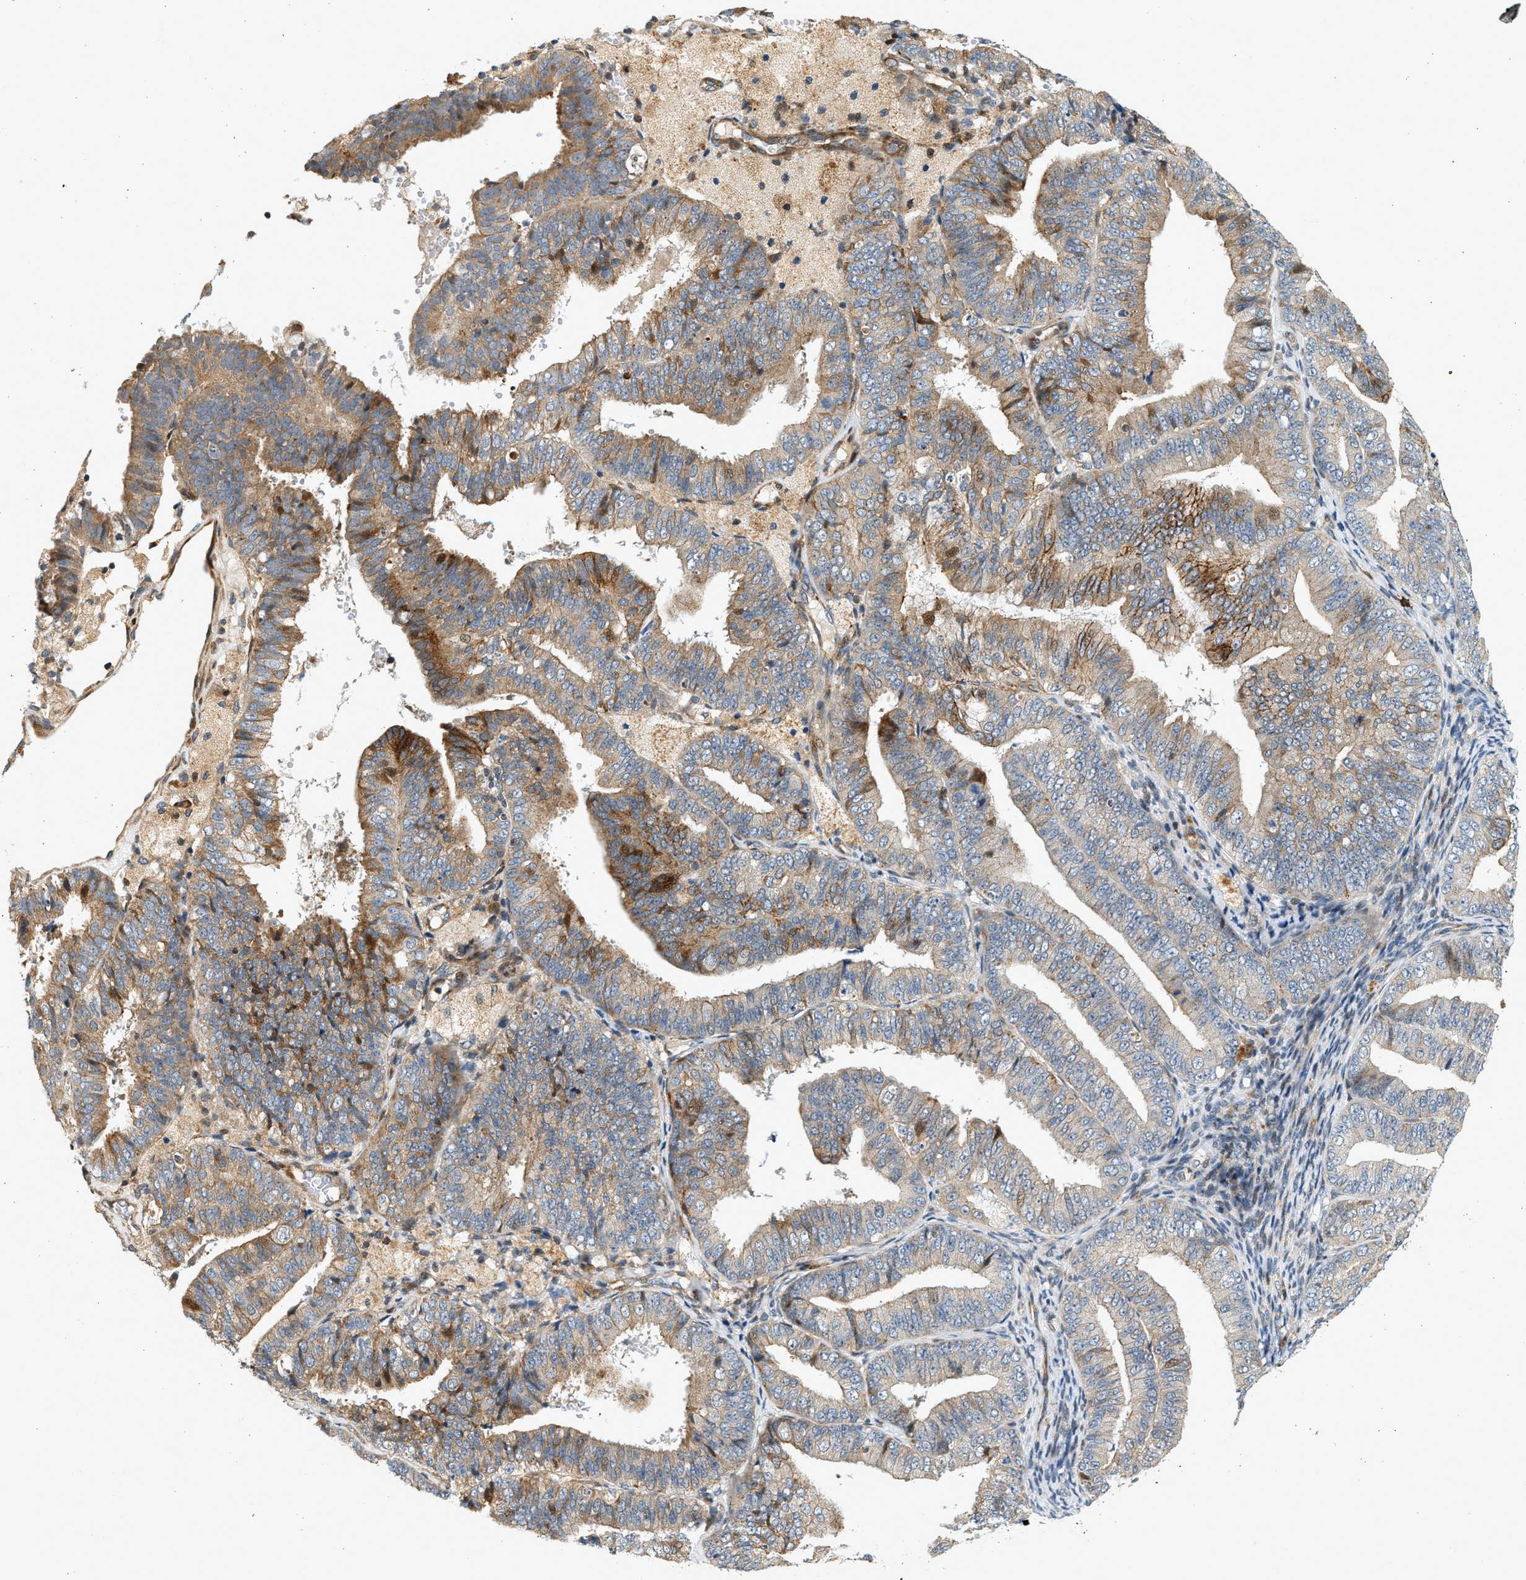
{"staining": {"intensity": "moderate", "quantity": "25%-75%", "location": "cytoplasmic/membranous"}, "tissue": "endometrial cancer", "cell_type": "Tumor cells", "image_type": "cancer", "snomed": [{"axis": "morphology", "description": "Adenocarcinoma, NOS"}, {"axis": "topography", "description": "Endometrium"}], "caption": "This is an image of IHC staining of adenocarcinoma (endometrial), which shows moderate positivity in the cytoplasmic/membranous of tumor cells.", "gene": "NRSN2", "patient": {"sex": "female", "age": 63}}